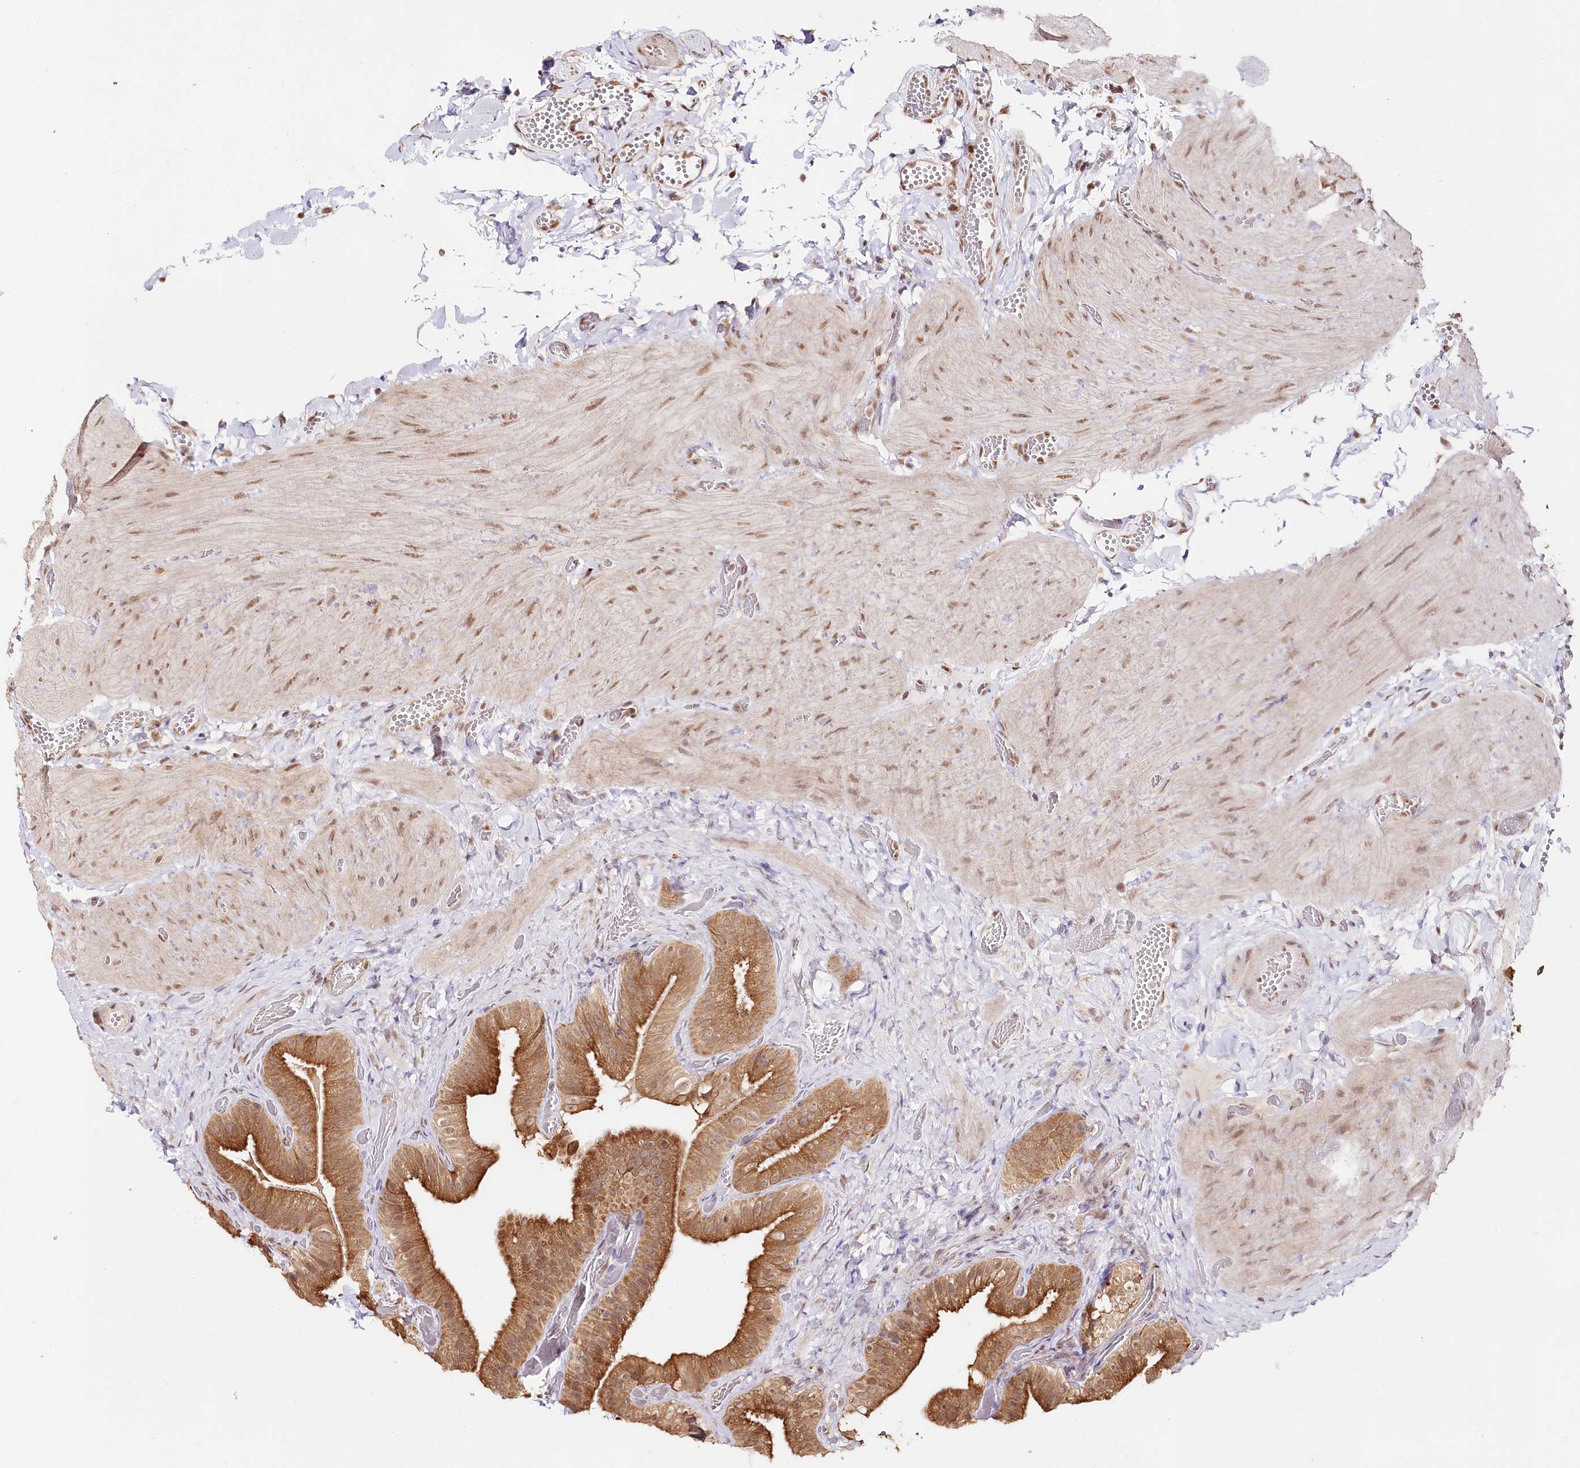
{"staining": {"intensity": "strong", "quantity": ">75%", "location": "cytoplasmic/membranous,nuclear"}, "tissue": "gallbladder", "cell_type": "Glandular cells", "image_type": "normal", "snomed": [{"axis": "morphology", "description": "Normal tissue, NOS"}, {"axis": "topography", "description": "Gallbladder"}], "caption": "Strong cytoplasmic/membranous,nuclear staining for a protein is appreciated in approximately >75% of glandular cells of normal gallbladder using immunohistochemistry.", "gene": "CNPY2", "patient": {"sex": "female", "age": 64}}